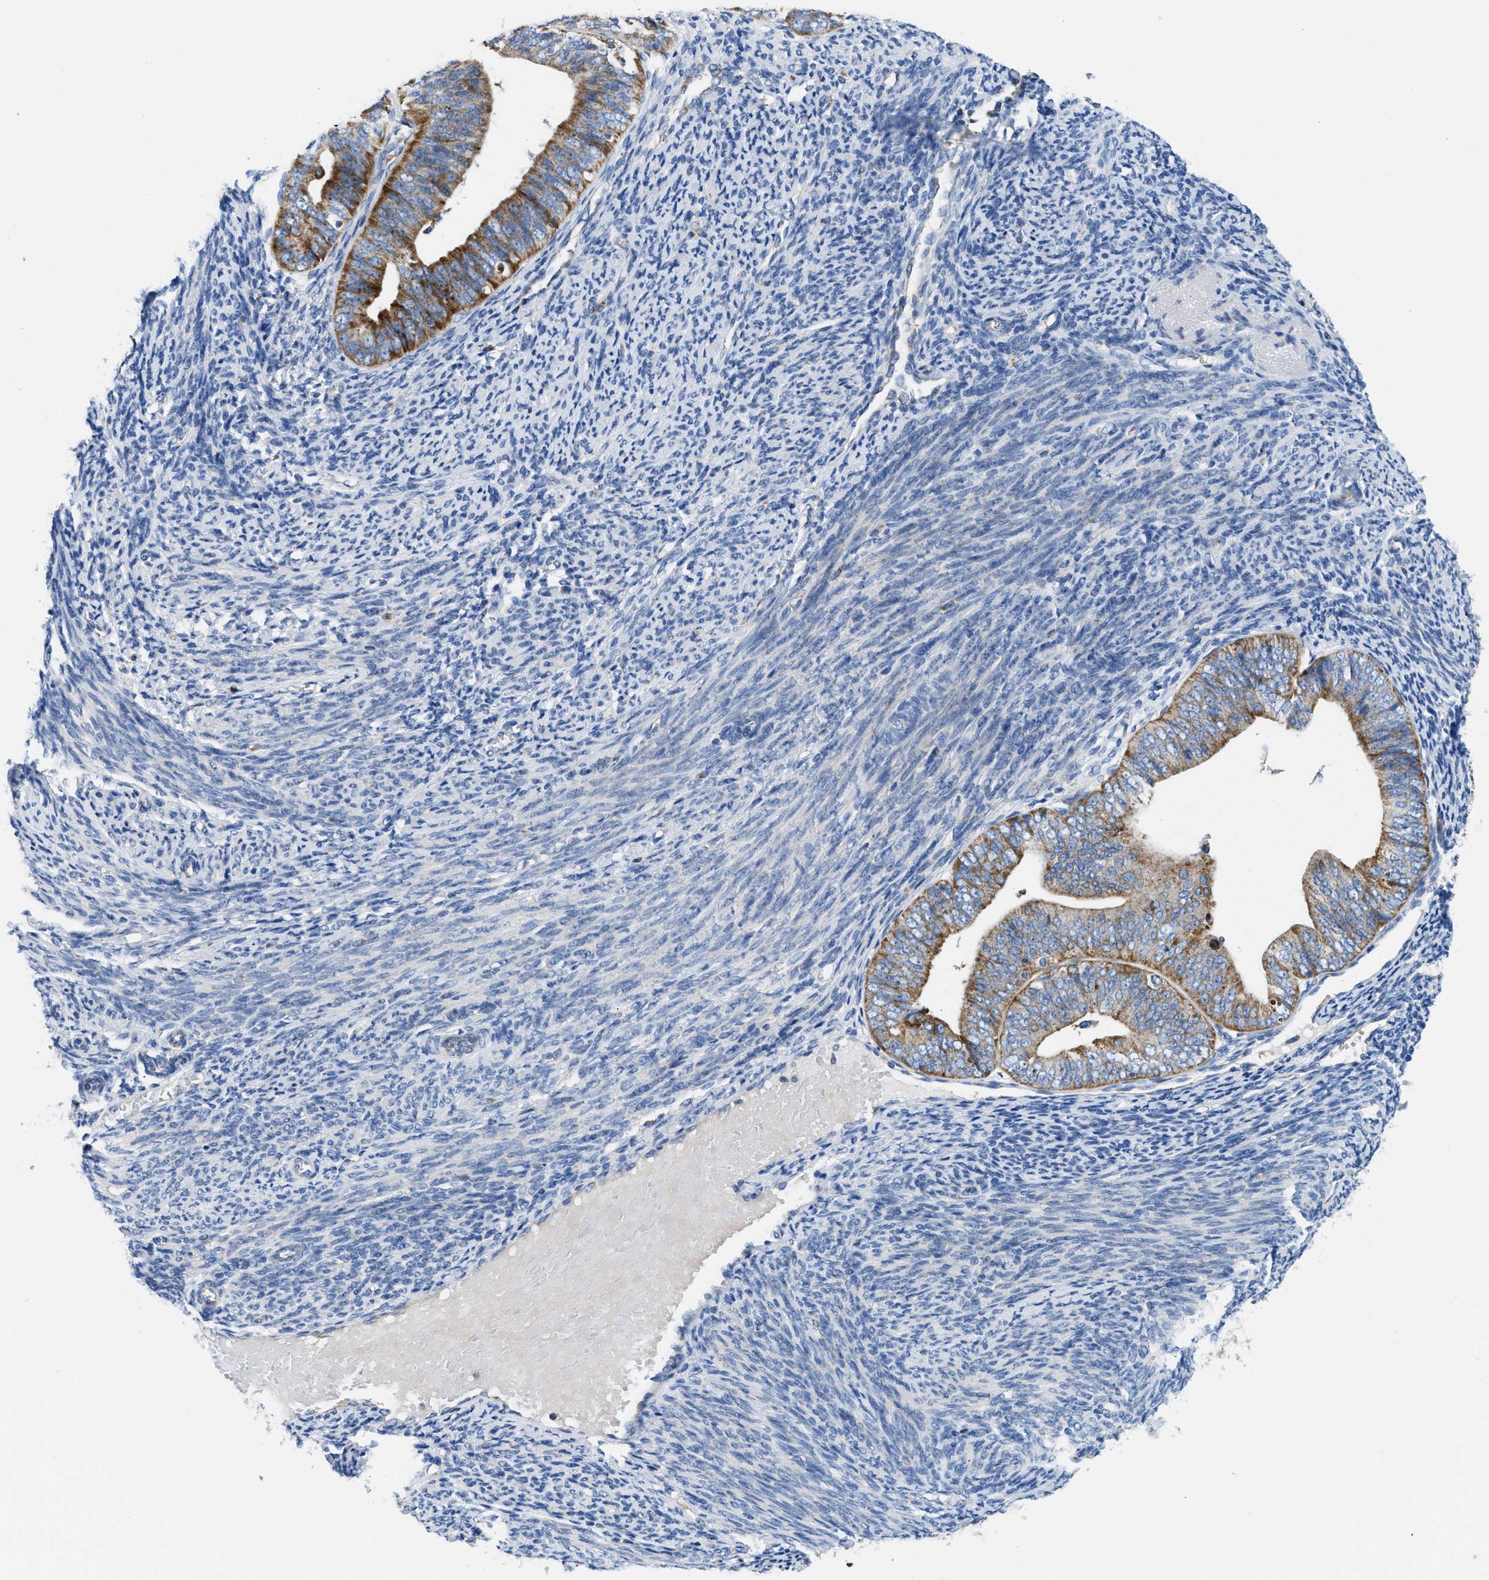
{"staining": {"intensity": "moderate", "quantity": ">75%", "location": "cytoplasmic/membranous"}, "tissue": "endometrial cancer", "cell_type": "Tumor cells", "image_type": "cancer", "snomed": [{"axis": "morphology", "description": "Adenocarcinoma, NOS"}, {"axis": "topography", "description": "Endometrium"}], "caption": "Endometrial cancer stained for a protein (brown) displays moderate cytoplasmic/membranous positive expression in about >75% of tumor cells.", "gene": "SLC25A13", "patient": {"sex": "female", "age": 63}}